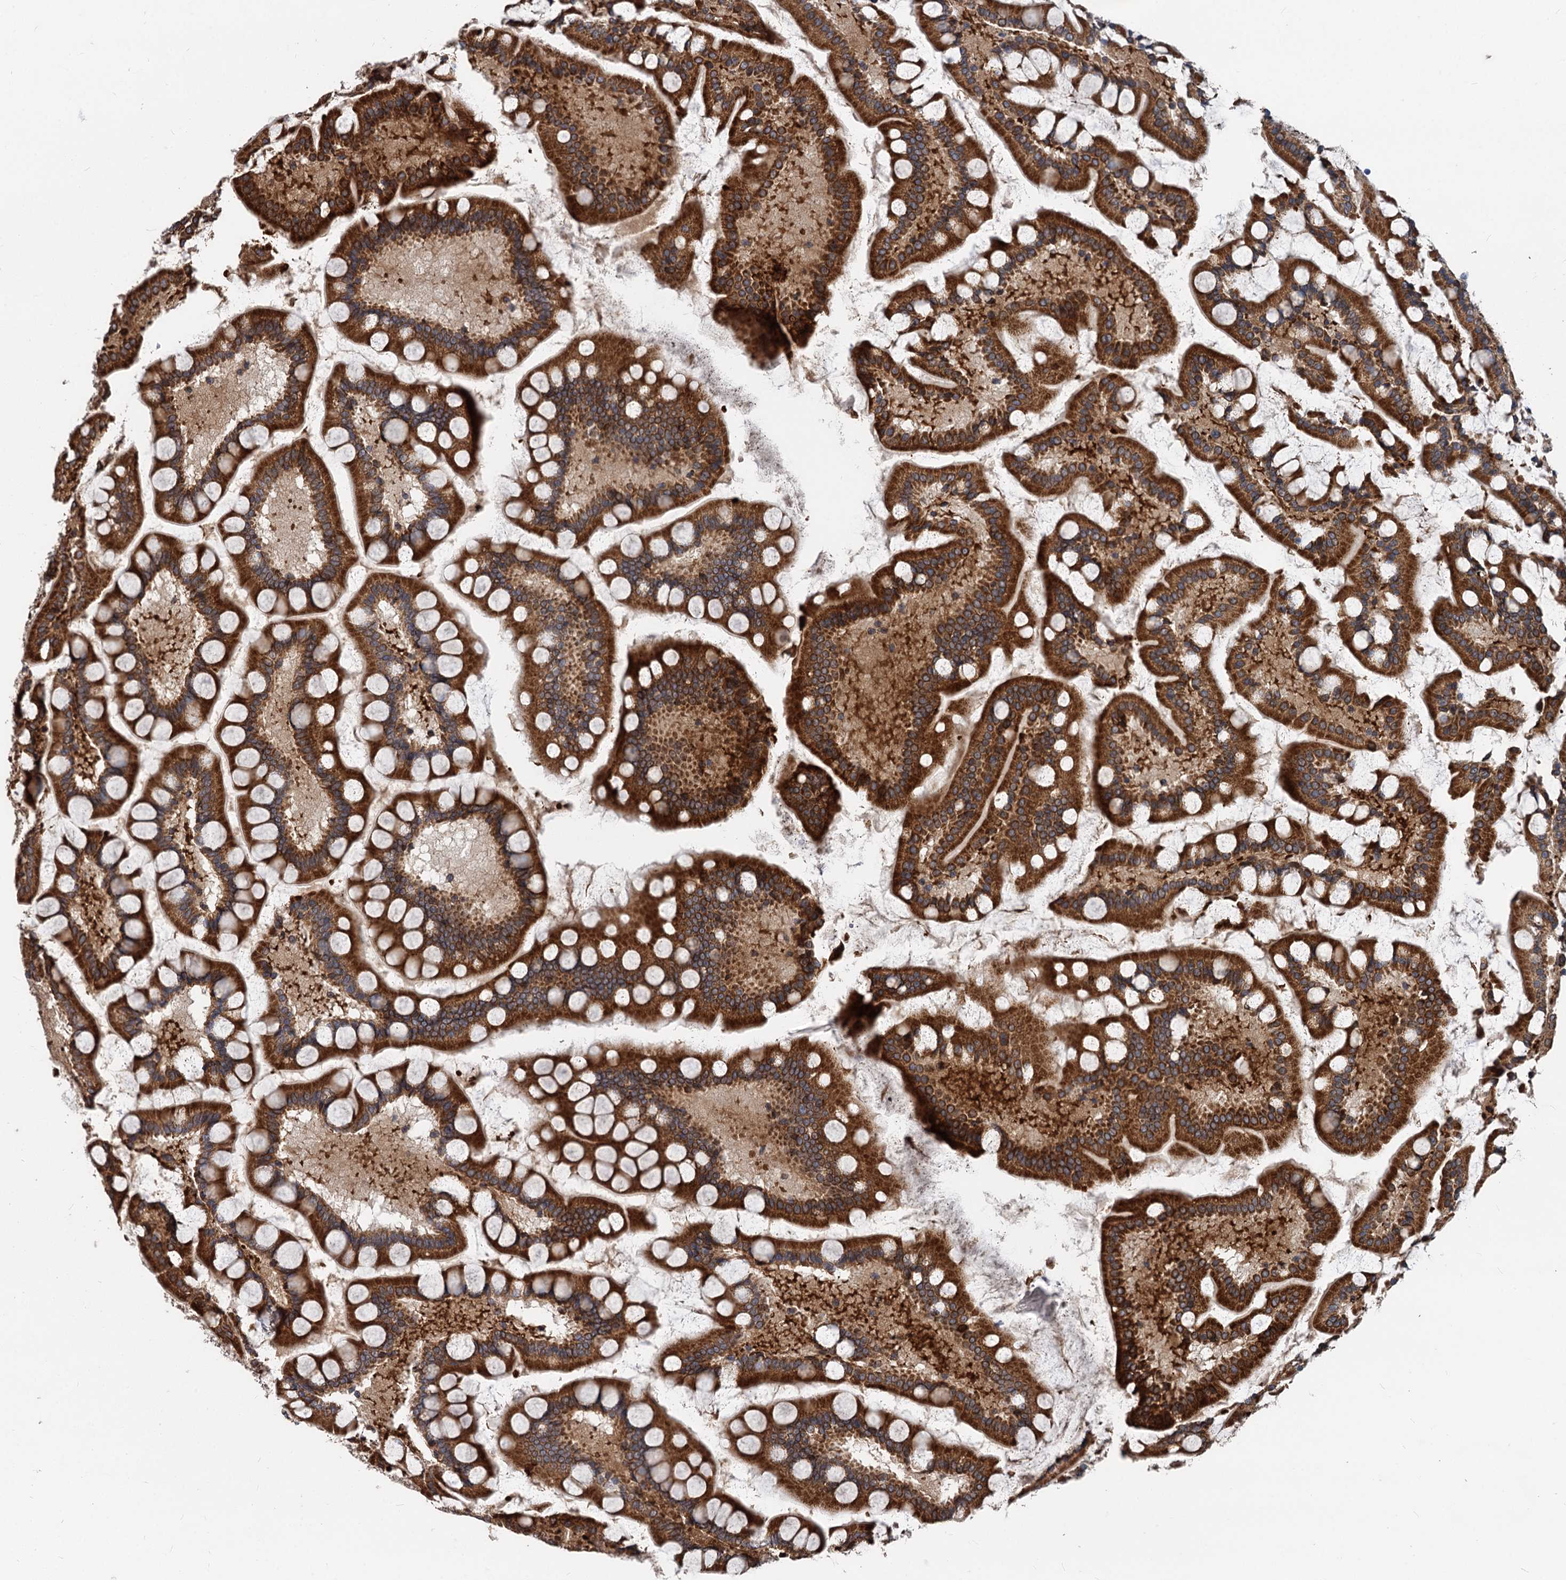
{"staining": {"intensity": "strong", "quantity": ">75%", "location": "cytoplasmic/membranous"}, "tissue": "small intestine", "cell_type": "Glandular cells", "image_type": "normal", "snomed": [{"axis": "morphology", "description": "Normal tissue, NOS"}, {"axis": "topography", "description": "Small intestine"}], "caption": "This photomicrograph shows immunohistochemistry staining of benign human small intestine, with high strong cytoplasmic/membranous staining in about >75% of glandular cells.", "gene": "STIM1", "patient": {"sex": "male", "age": 41}}